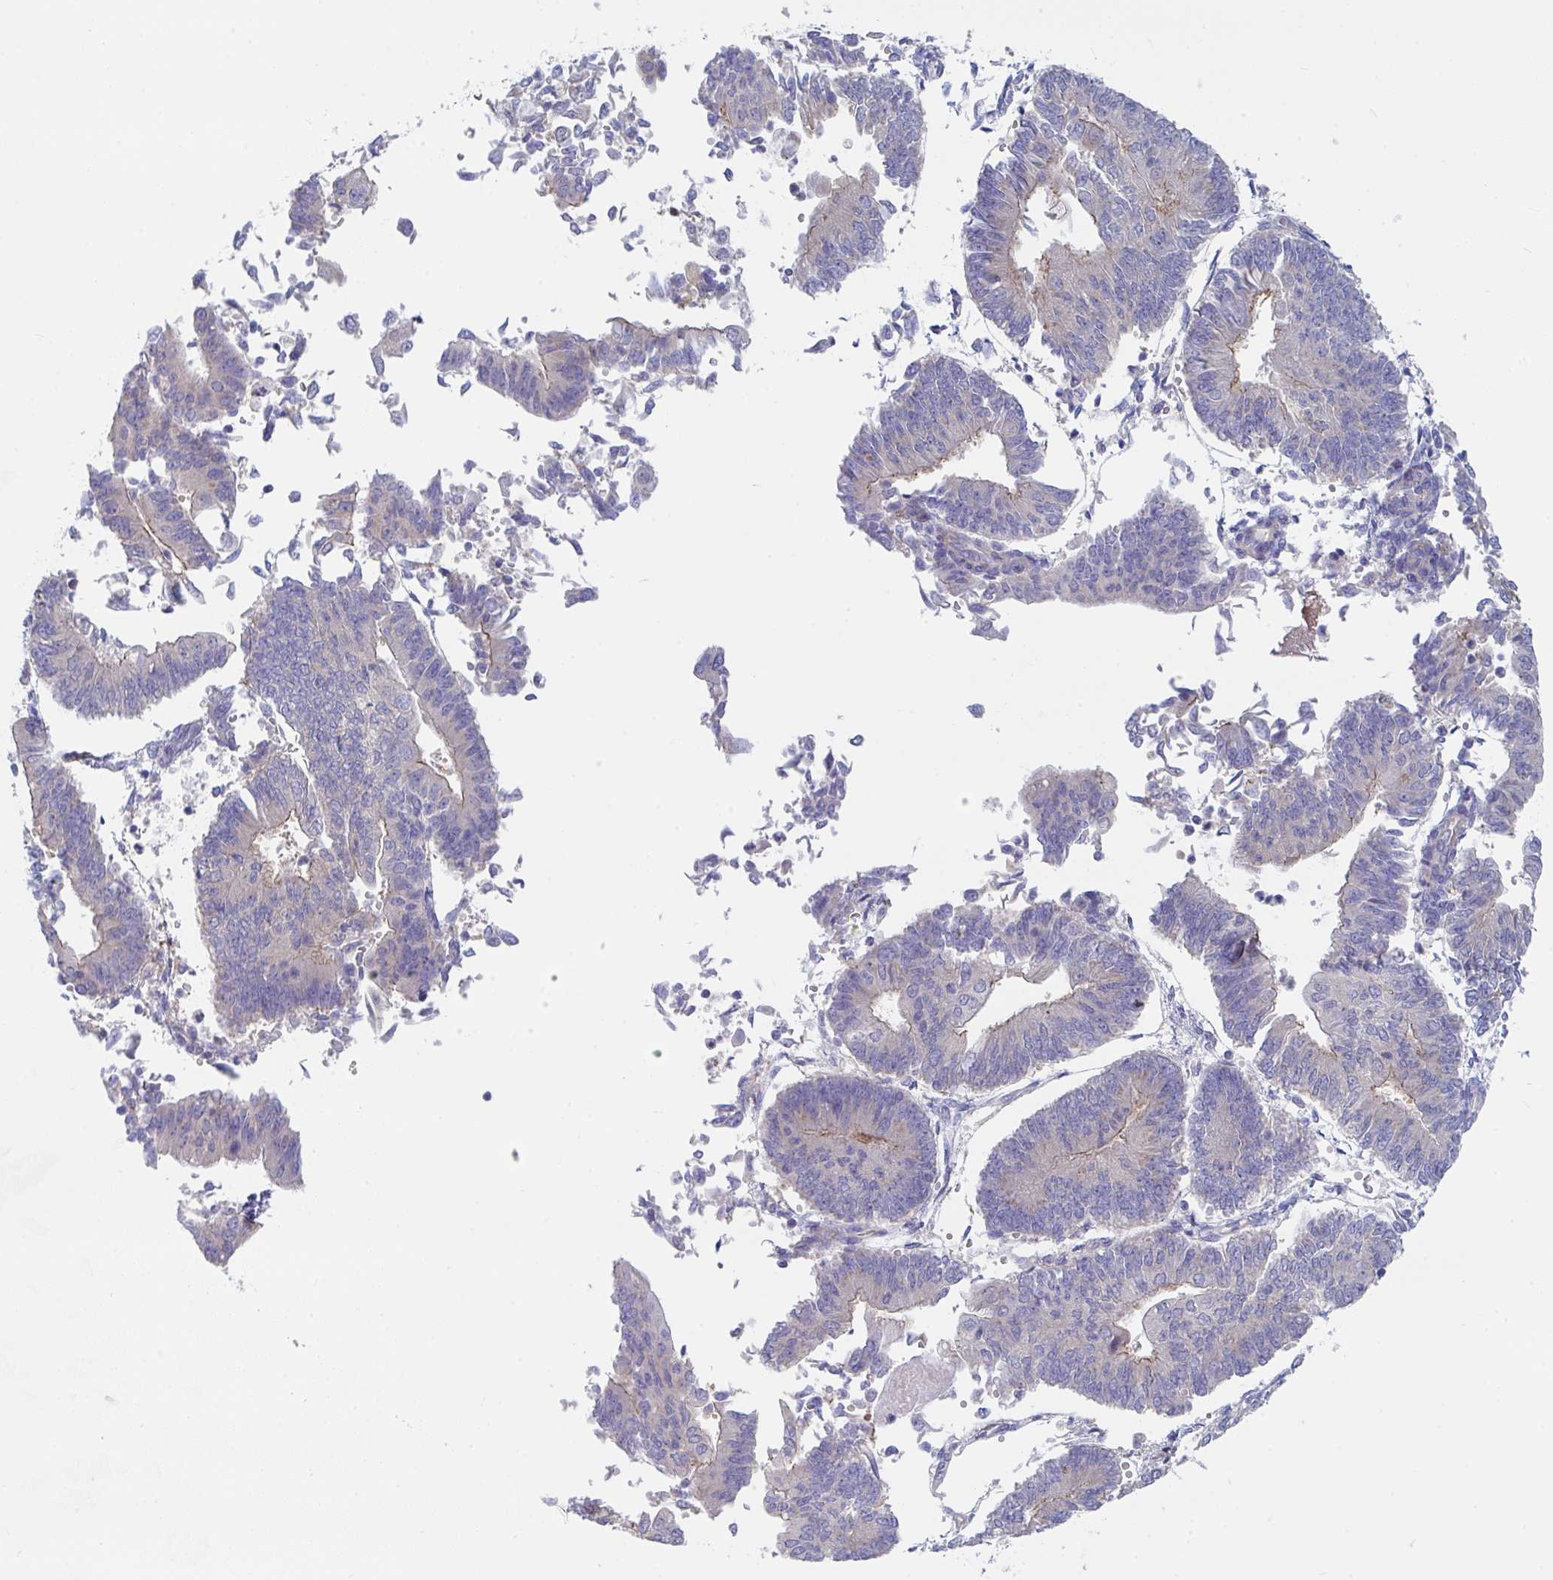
{"staining": {"intensity": "moderate", "quantity": "<25%", "location": "cytoplasmic/membranous"}, "tissue": "endometrial cancer", "cell_type": "Tumor cells", "image_type": "cancer", "snomed": [{"axis": "morphology", "description": "Adenocarcinoma, NOS"}, {"axis": "topography", "description": "Endometrium"}], "caption": "IHC staining of endometrial cancer, which shows low levels of moderate cytoplasmic/membranous staining in about <25% of tumor cells indicating moderate cytoplasmic/membranous protein staining. The staining was performed using DAB (brown) for protein detection and nuclei were counterstained in hematoxylin (blue).", "gene": "P2RX3", "patient": {"sex": "female", "age": 65}}